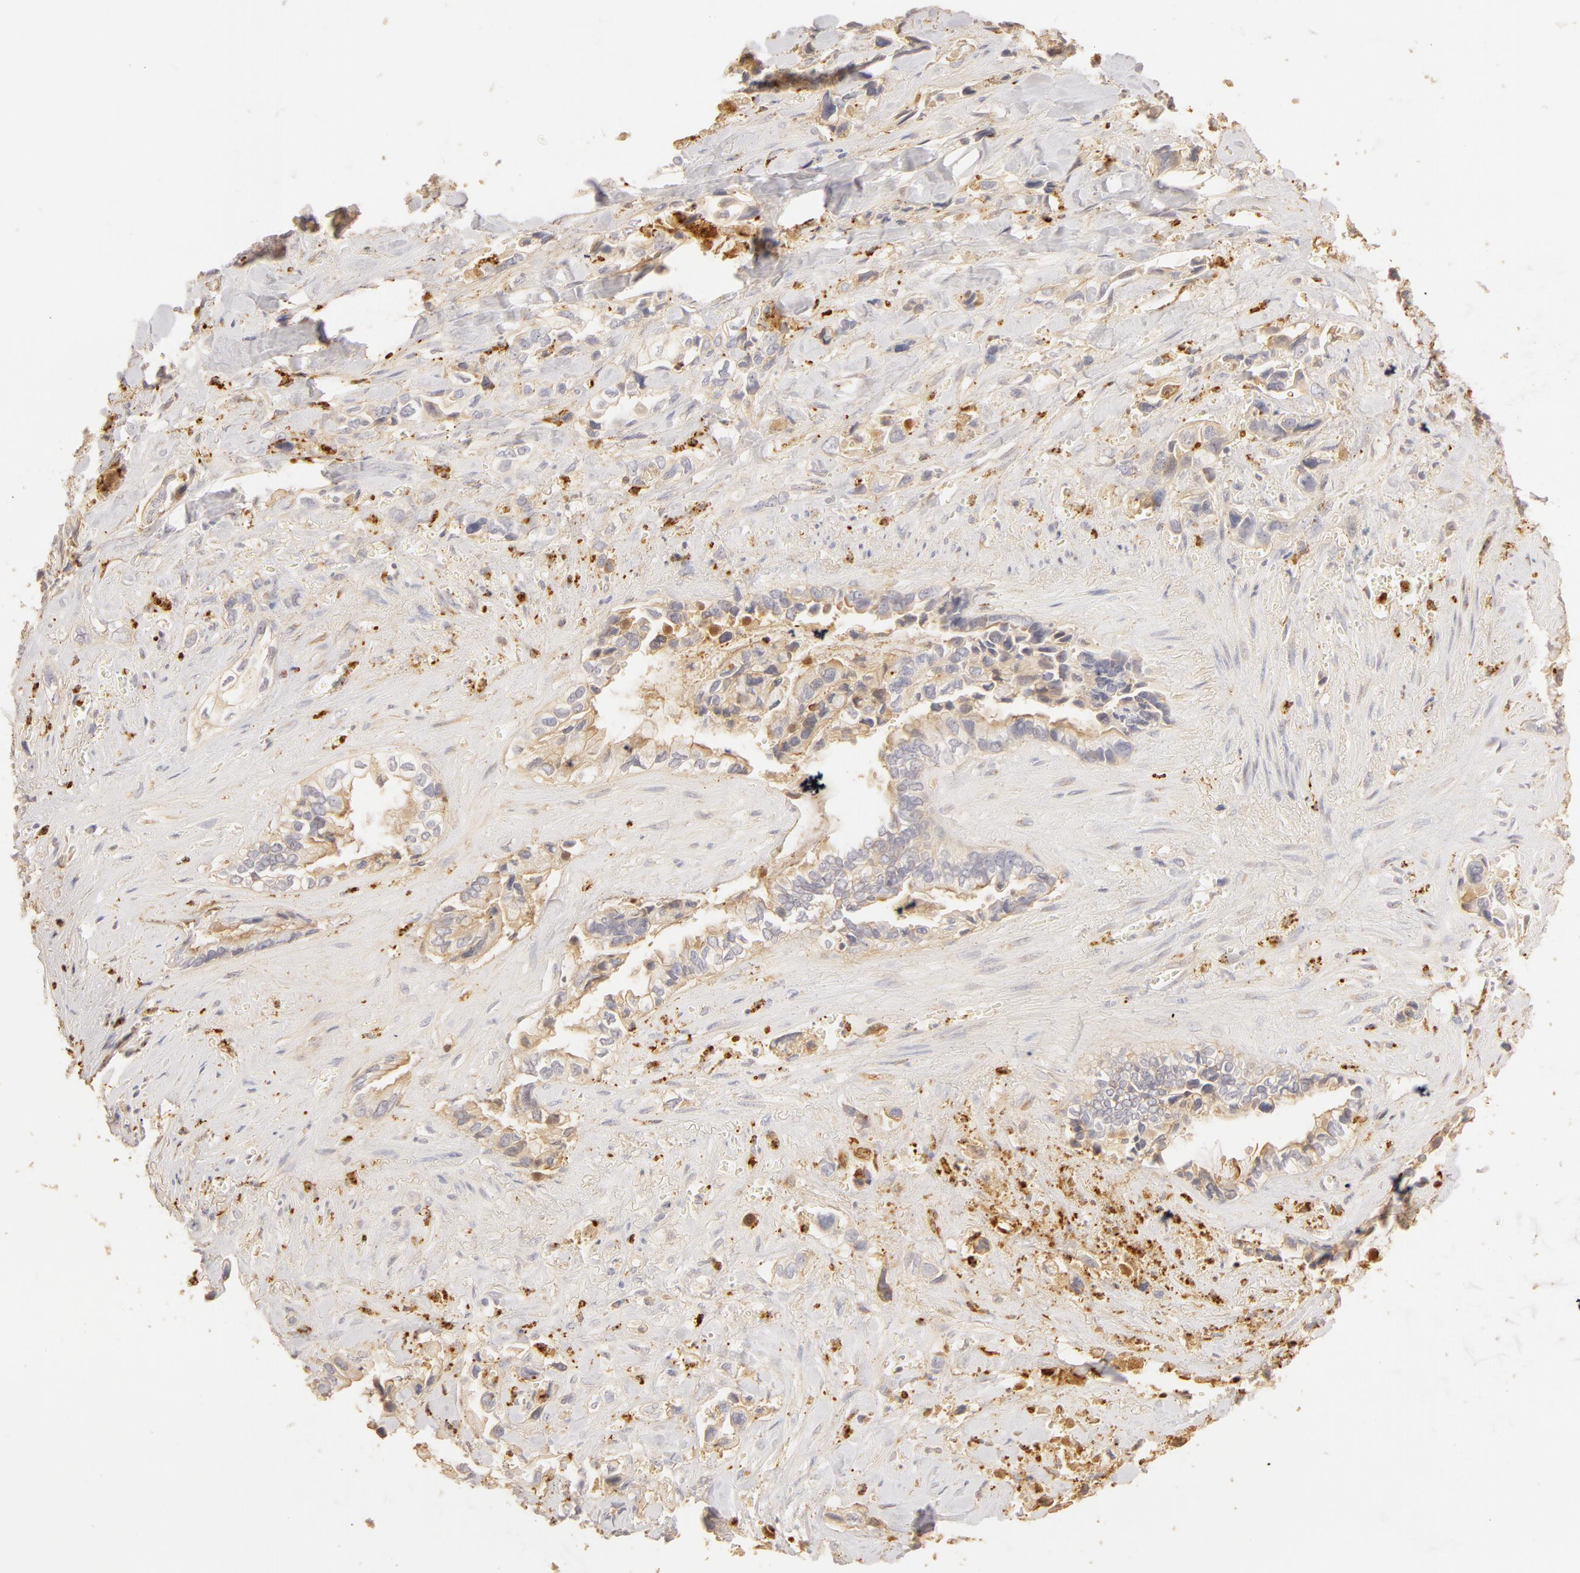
{"staining": {"intensity": "weak", "quantity": "25%-75%", "location": "cytoplasmic/membranous"}, "tissue": "pancreatic cancer", "cell_type": "Tumor cells", "image_type": "cancer", "snomed": [{"axis": "morphology", "description": "Adenocarcinoma, NOS"}, {"axis": "topography", "description": "Pancreas"}], "caption": "Immunohistochemistry (IHC) of human pancreatic adenocarcinoma reveals low levels of weak cytoplasmic/membranous staining in about 25%-75% of tumor cells.", "gene": "C1R", "patient": {"sex": "male", "age": 69}}